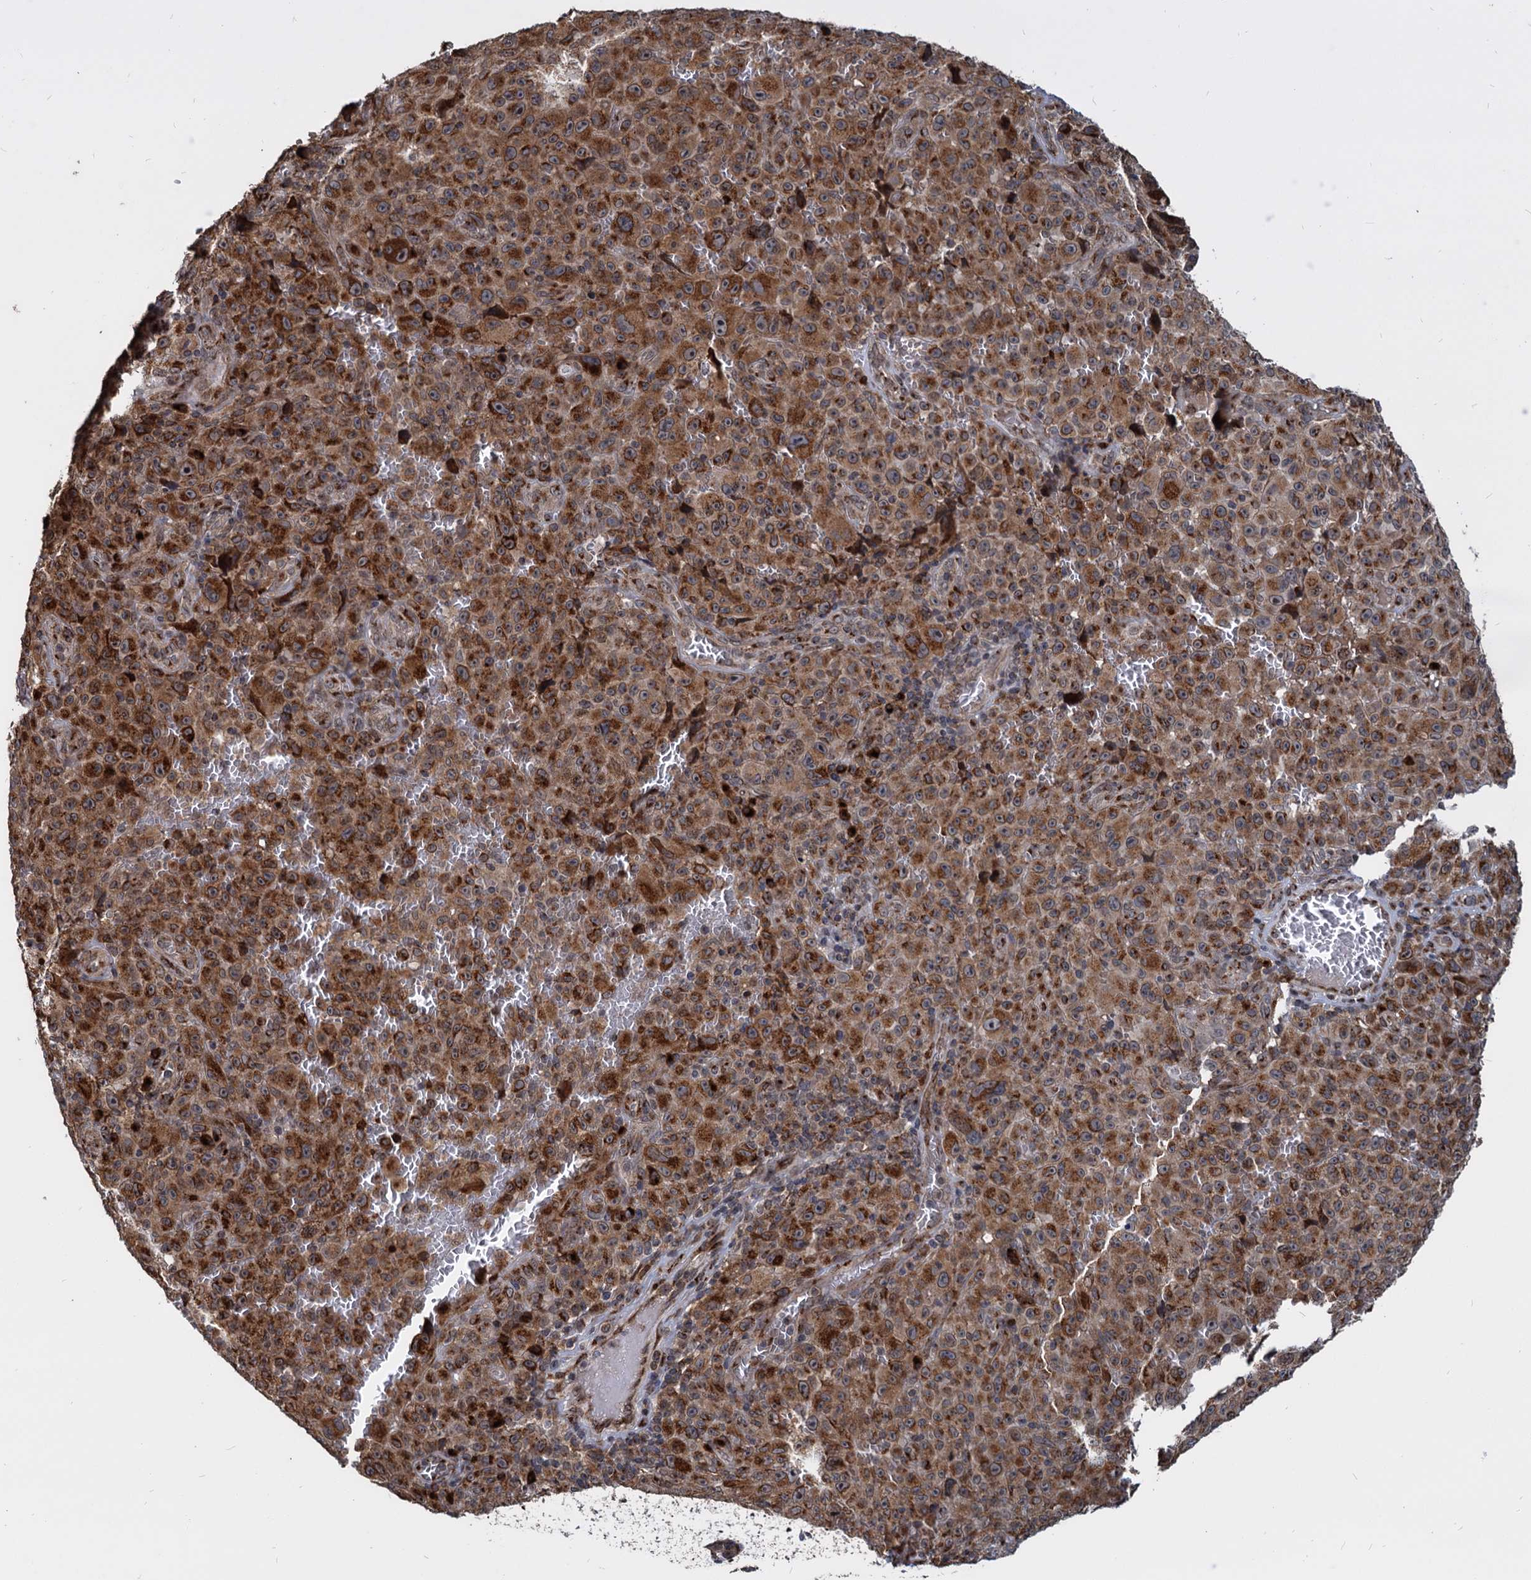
{"staining": {"intensity": "moderate", "quantity": ">75%", "location": "cytoplasmic/membranous"}, "tissue": "melanoma", "cell_type": "Tumor cells", "image_type": "cancer", "snomed": [{"axis": "morphology", "description": "Malignant melanoma, NOS"}, {"axis": "topography", "description": "Skin"}], "caption": "A high-resolution micrograph shows immunohistochemistry staining of melanoma, which shows moderate cytoplasmic/membranous positivity in approximately >75% of tumor cells. (brown staining indicates protein expression, while blue staining denotes nuclei).", "gene": "SAAL1", "patient": {"sex": "female", "age": 82}}